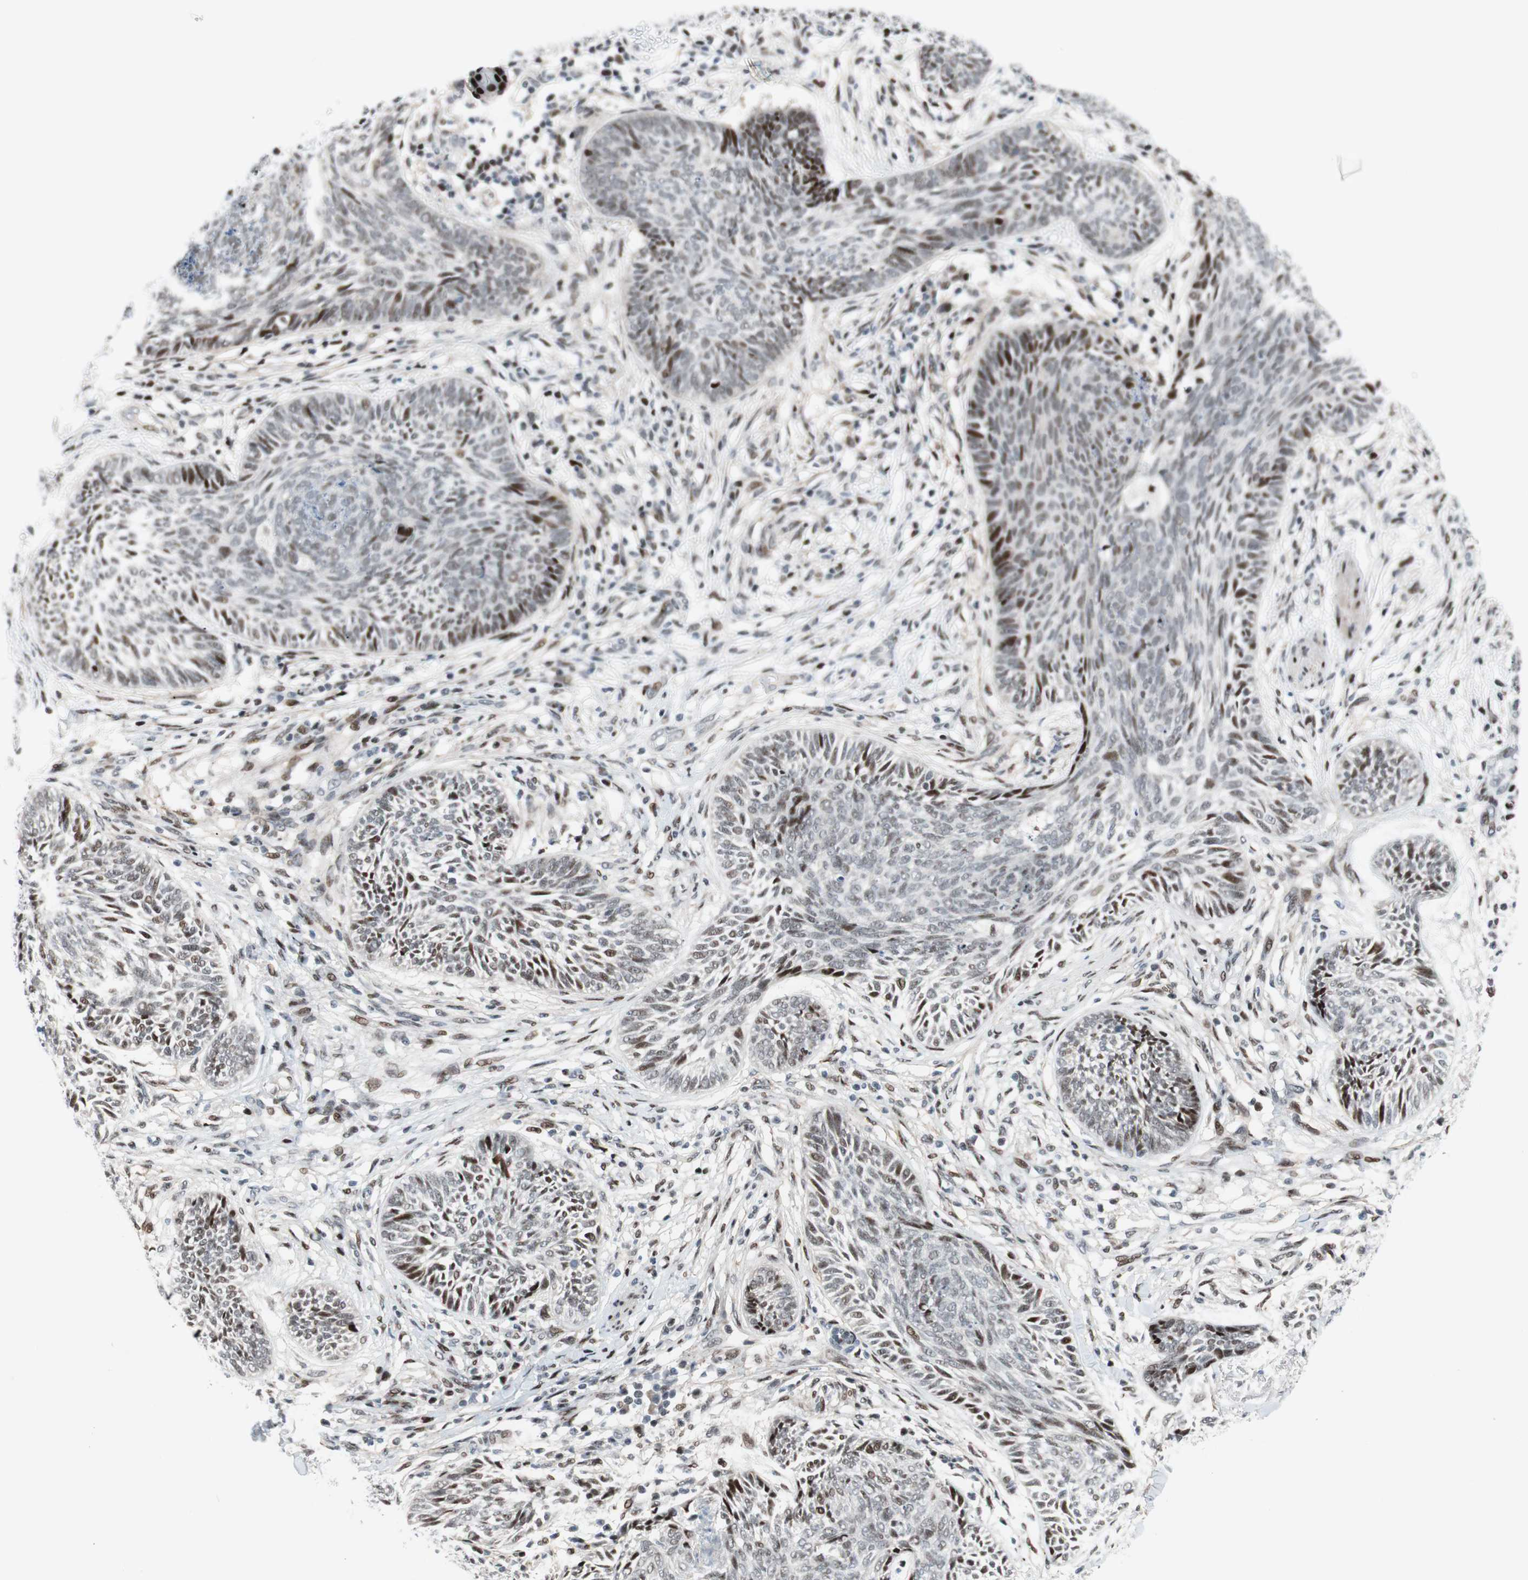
{"staining": {"intensity": "strong", "quantity": "<25%", "location": "nuclear"}, "tissue": "skin cancer", "cell_type": "Tumor cells", "image_type": "cancer", "snomed": [{"axis": "morphology", "description": "Papilloma, NOS"}, {"axis": "morphology", "description": "Basal cell carcinoma"}, {"axis": "topography", "description": "Skin"}], "caption": "Tumor cells demonstrate medium levels of strong nuclear expression in approximately <25% of cells in skin cancer (papilloma).", "gene": "FBXO44", "patient": {"sex": "male", "age": 87}}